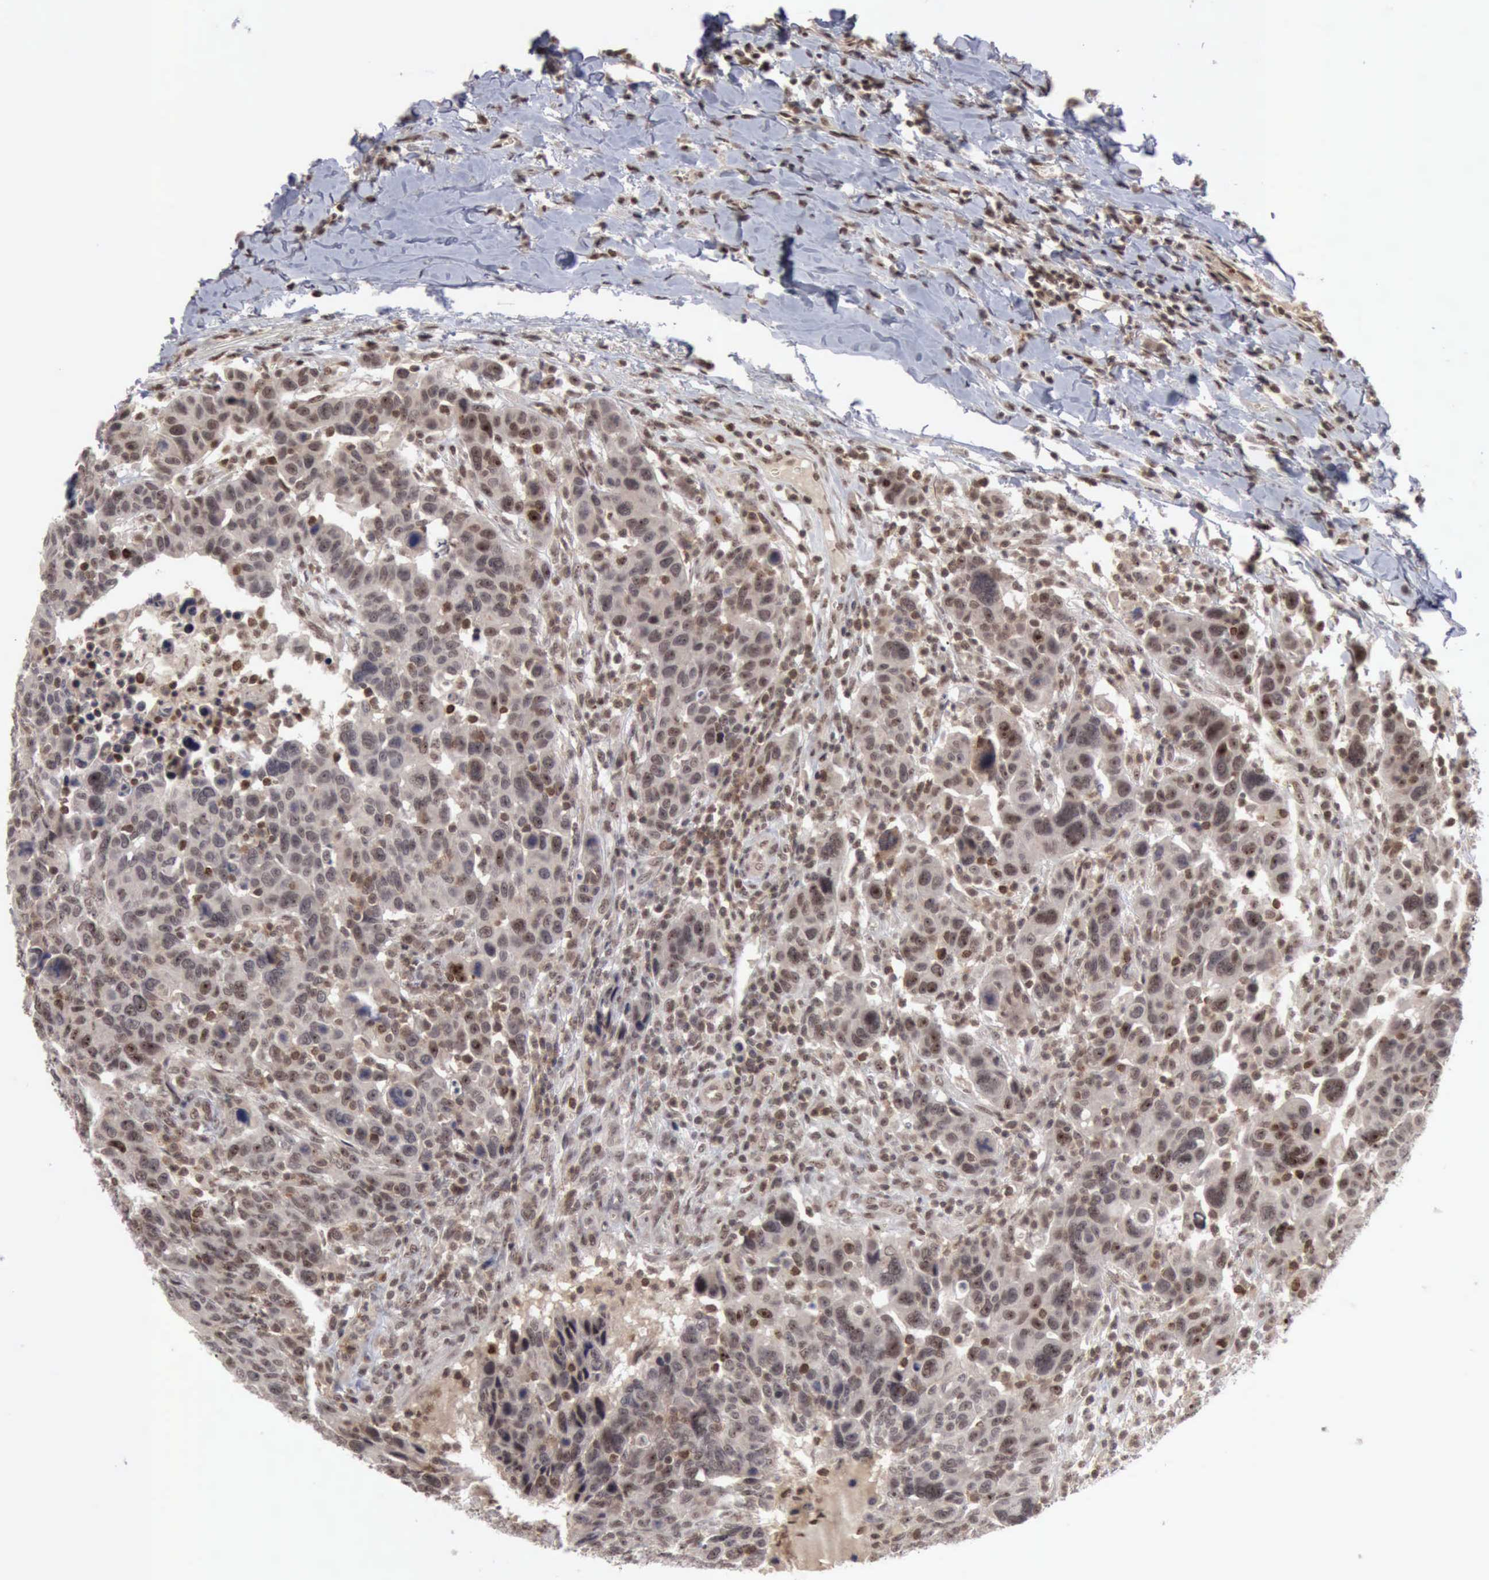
{"staining": {"intensity": "moderate", "quantity": ">75%", "location": "cytoplasmic/membranous,nuclear"}, "tissue": "breast cancer", "cell_type": "Tumor cells", "image_type": "cancer", "snomed": [{"axis": "morphology", "description": "Duct carcinoma"}, {"axis": "topography", "description": "Breast"}], "caption": "Immunohistochemical staining of human breast cancer (infiltrating ductal carcinoma) reveals medium levels of moderate cytoplasmic/membranous and nuclear protein positivity in approximately >75% of tumor cells. Using DAB (3,3'-diaminobenzidine) (brown) and hematoxylin (blue) stains, captured at high magnification using brightfield microscopy.", "gene": "CDKN2A", "patient": {"sex": "female", "age": 37}}